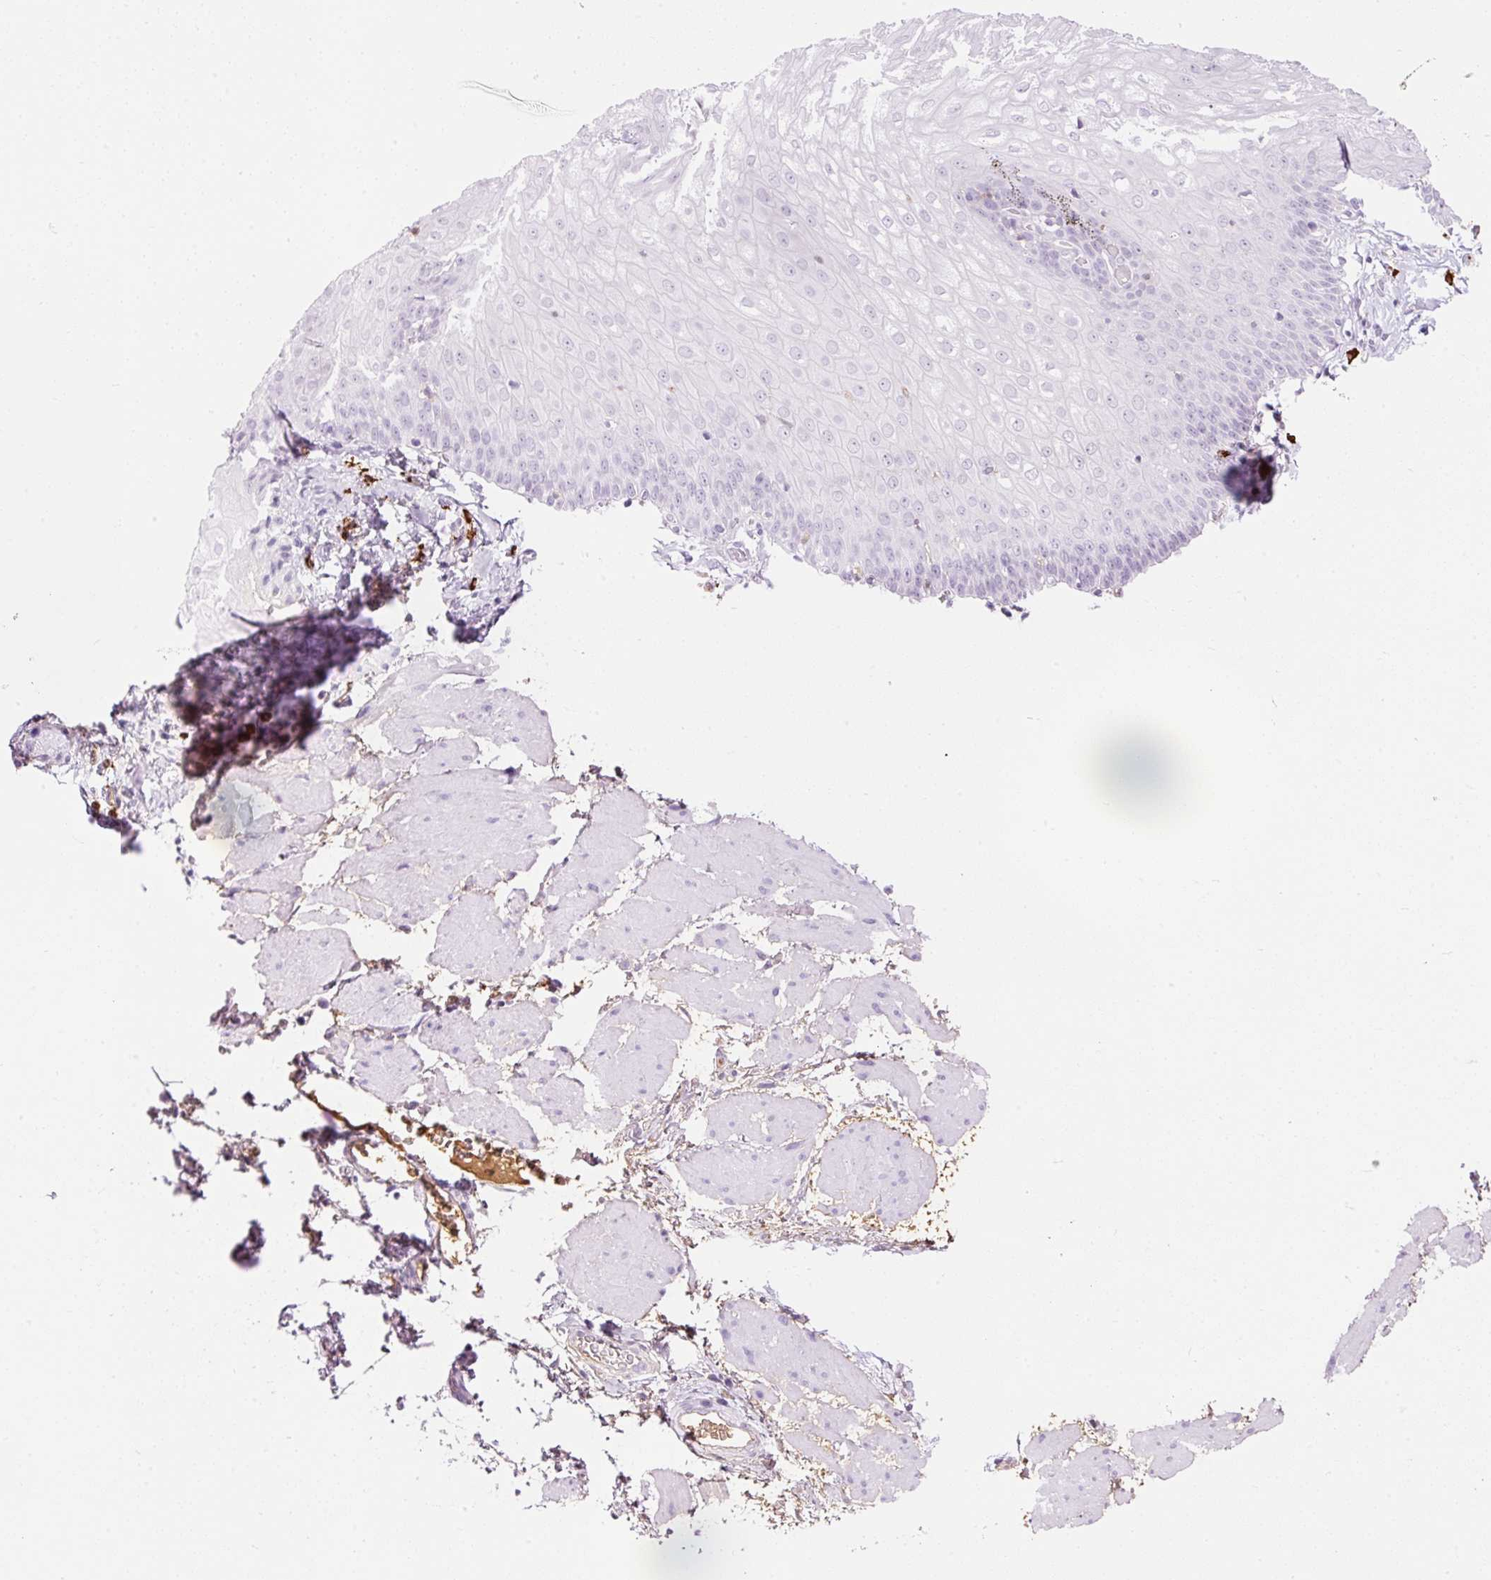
{"staining": {"intensity": "negative", "quantity": "none", "location": "none"}, "tissue": "esophagus", "cell_type": "Squamous epithelial cells", "image_type": "normal", "snomed": [{"axis": "morphology", "description": "Normal tissue, NOS"}, {"axis": "topography", "description": "Esophagus"}], "caption": "This is a histopathology image of immunohistochemistry (IHC) staining of normal esophagus, which shows no expression in squamous epithelial cells. (DAB (3,3'-diaminobenzidine) immunohistochemistry, high magnification).", "gene": "PRPF38B", "patient": {"sex": "male", "age": 70}}